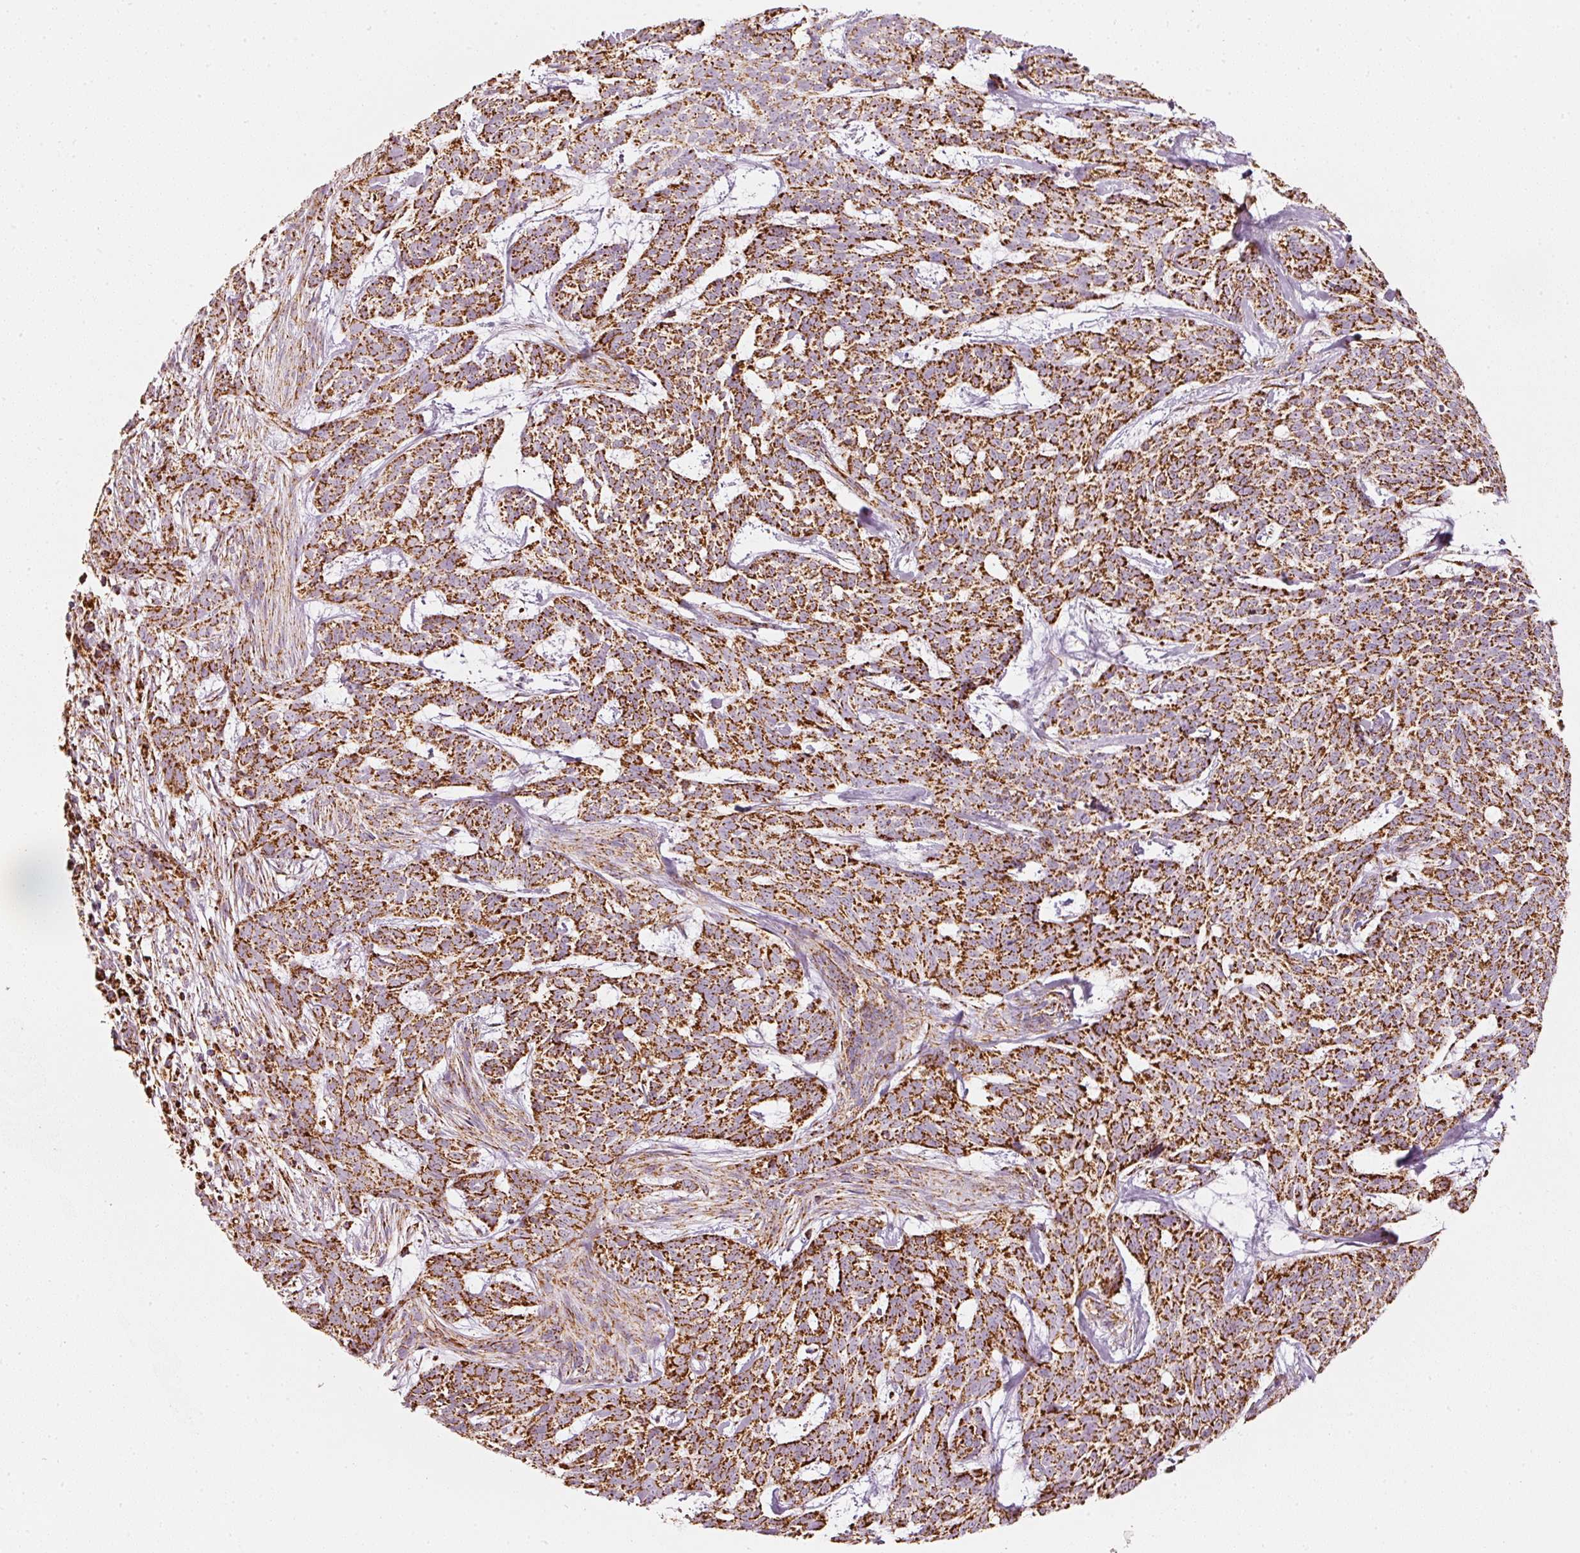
{"staining": {"intensity": "strong", "quantity": ">75%", "location": "cytoplasmic/membranous"}, "tissue": "skin cancer", "cell_type": "Tumor cells", "image_type": "cancer", "snomed": [{"axis": "morphology", "description": "Basal cell carcinoma"}, {"axis": "topography", "description": "Skin"}], "caption": "A brown stain shows strong cytoplasmic/membranous staining of a protein in skin cancer tumor cells. The staining was performed using DAB (3,3'-diaminobenzidine), with brown indicating positive protein expression. Nuclei are stained blue with hematoxylin.", "gene": "UQCRC1", "patient": {"sex": "female", "age": 93}}